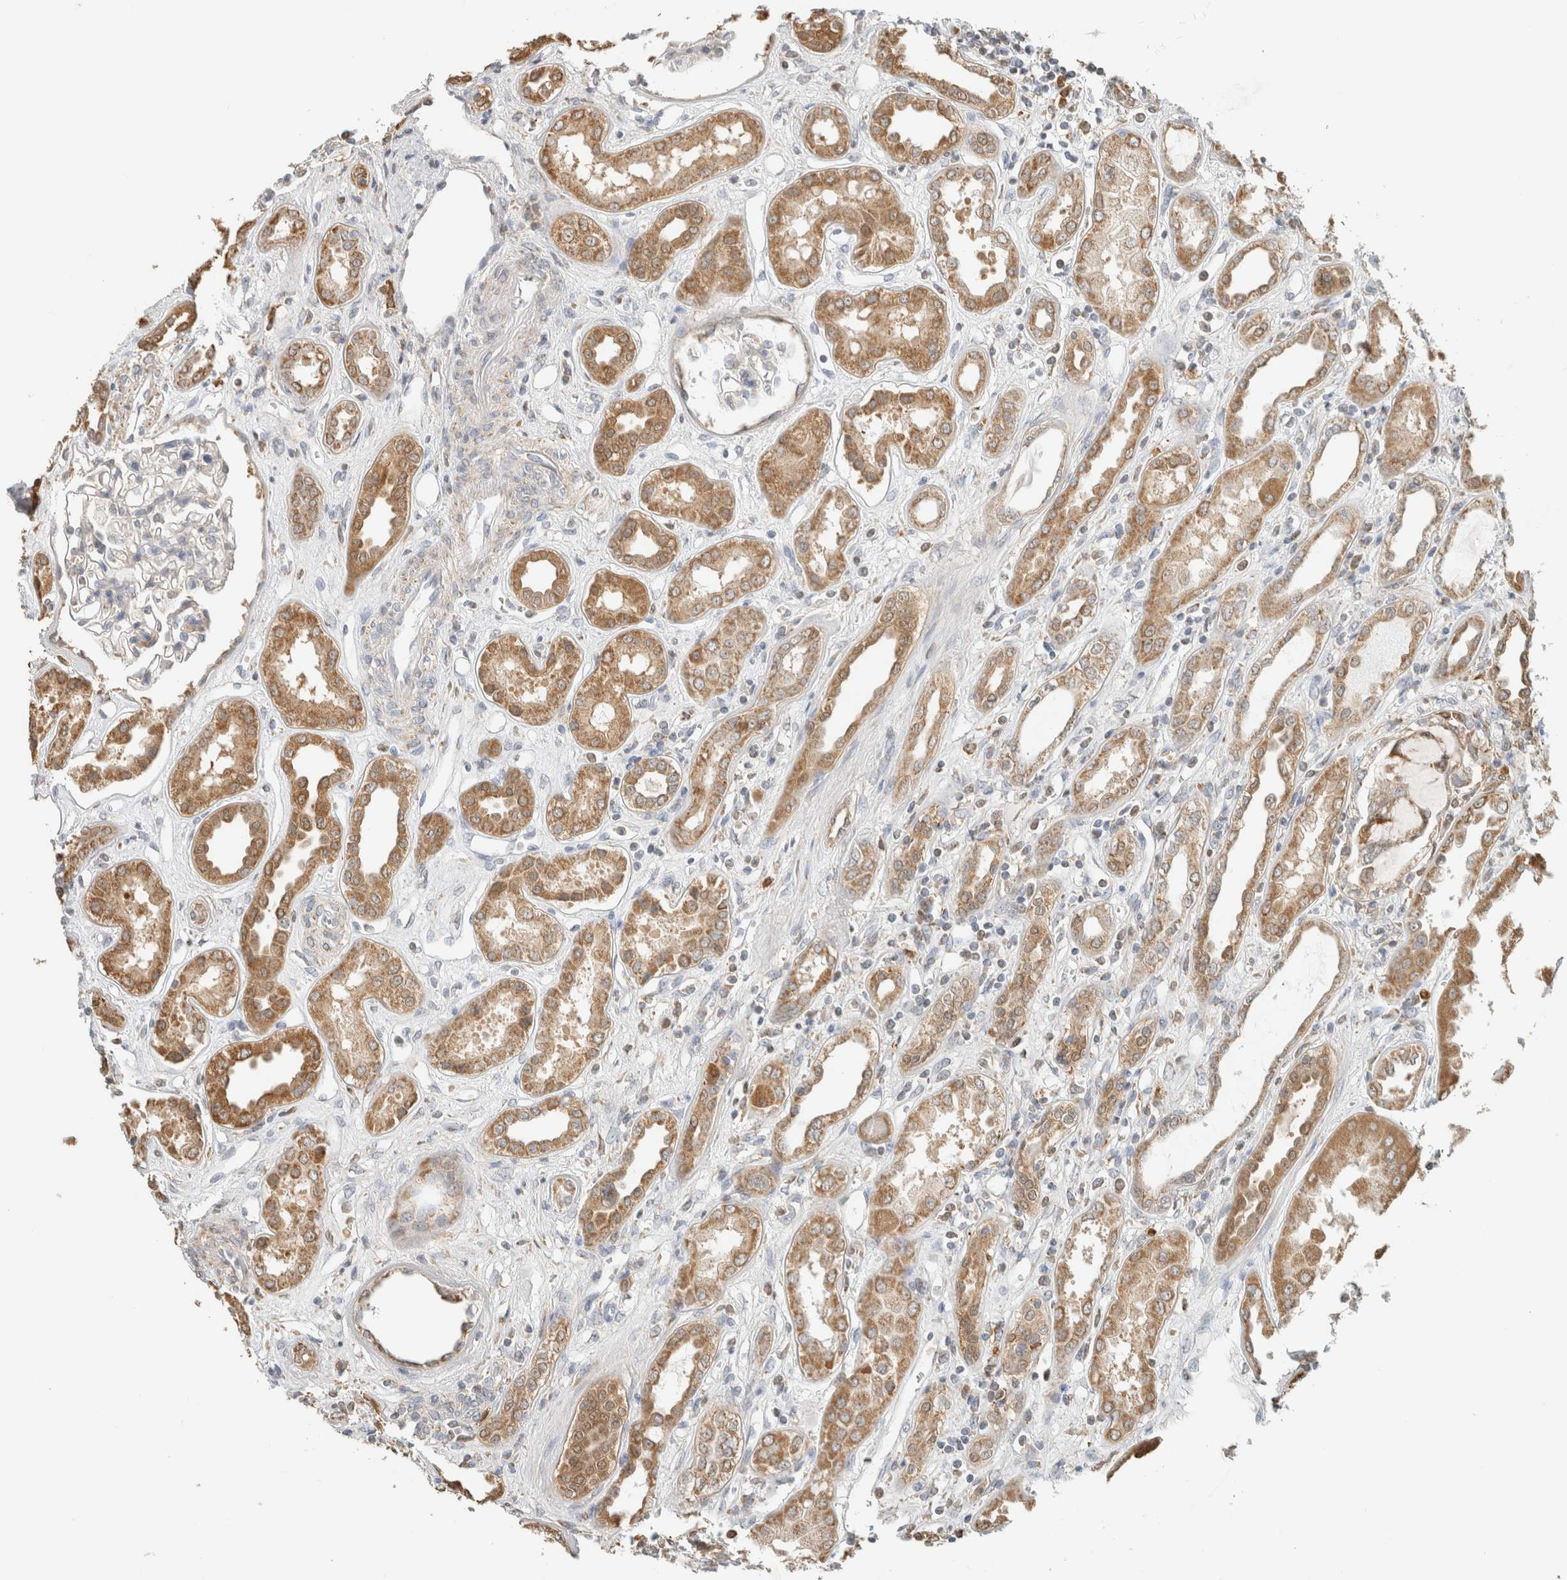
{"staining": {"intensity": "negative", "quantity": "none", "location": "none"}, "tissue": "kidney", "cell_type": "Cells in glomeruli", "image_type": "normal", "snomed": [{"axis": "morphology", "description": "Normal tissue, NOS"}, {"axis": "topography", "description": "Kidney"}], "caption": "Photomicrograph shows no significant protein positivity in cells in glomeruli of benign kidney. Brightfield microscopy of IHC stained with DAB (3,3'-diaminobenzidine) (brown) and hematoxylin (blue), captured at high magnification.", "gene": "CAPG", "patient": {"sex": "male", "age": 59}}